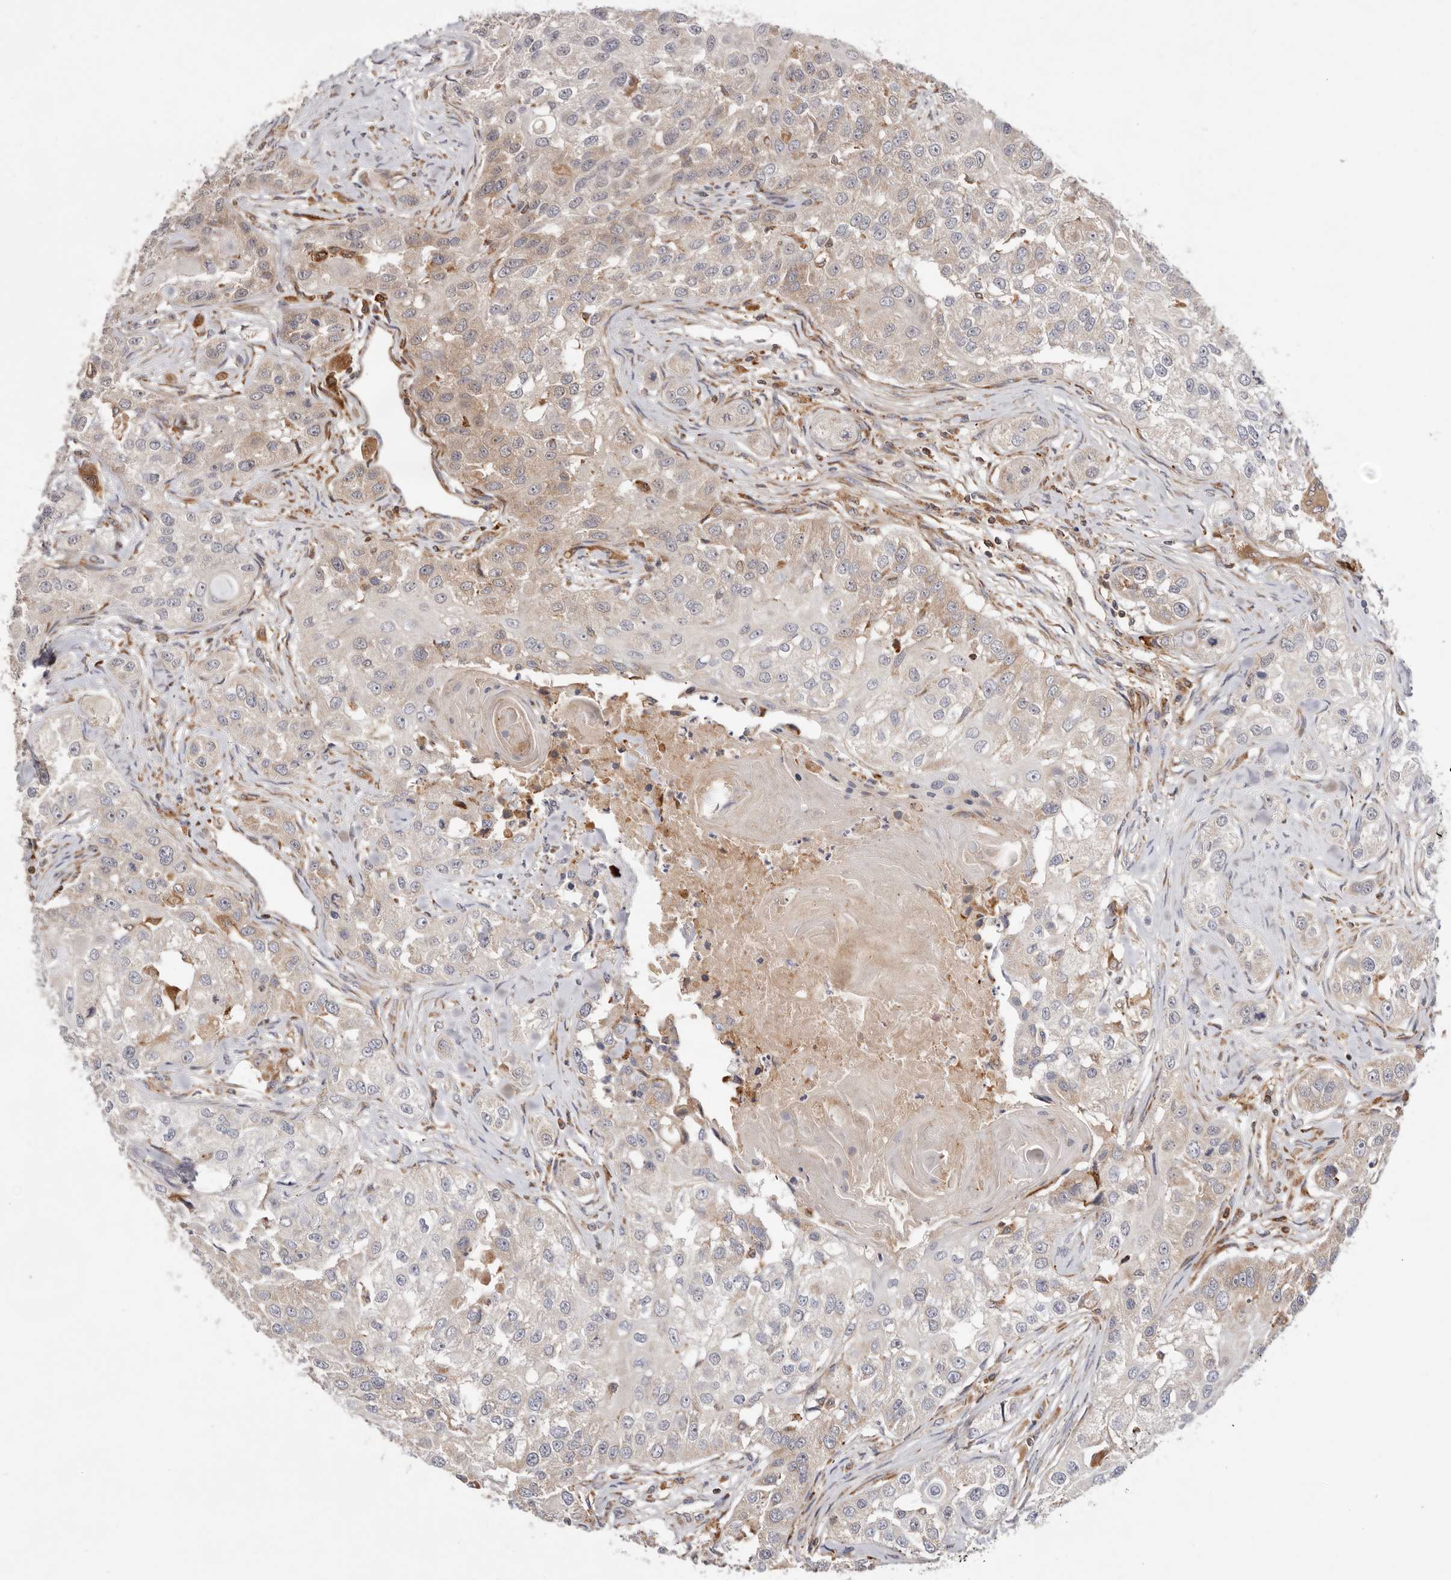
{"staining": {"intensity": "weak", "quantity": "<25%", "location": "cytoplasmic/membranous"}, "tissue": "head and neck cancer", "cell_type": "Tumor cells", "image_type": "cancer", "snomed": [{"axis": "morphology", "description": "Normal tissue, NOS"}, {"axis": "morphology", "description": "Squamous cell carcinoma, NOS"}, {"axis": "topography", "description": "Skeletal muscle"}, {"axis": "topography", "description": "Head-Neck"}], "caption": "Immunohistochemistry (IHC) of head and neck cancer shows no positivity in tumor cells.", "gene": "RNF213", "patient": {"sex": "male", "age": 51}}